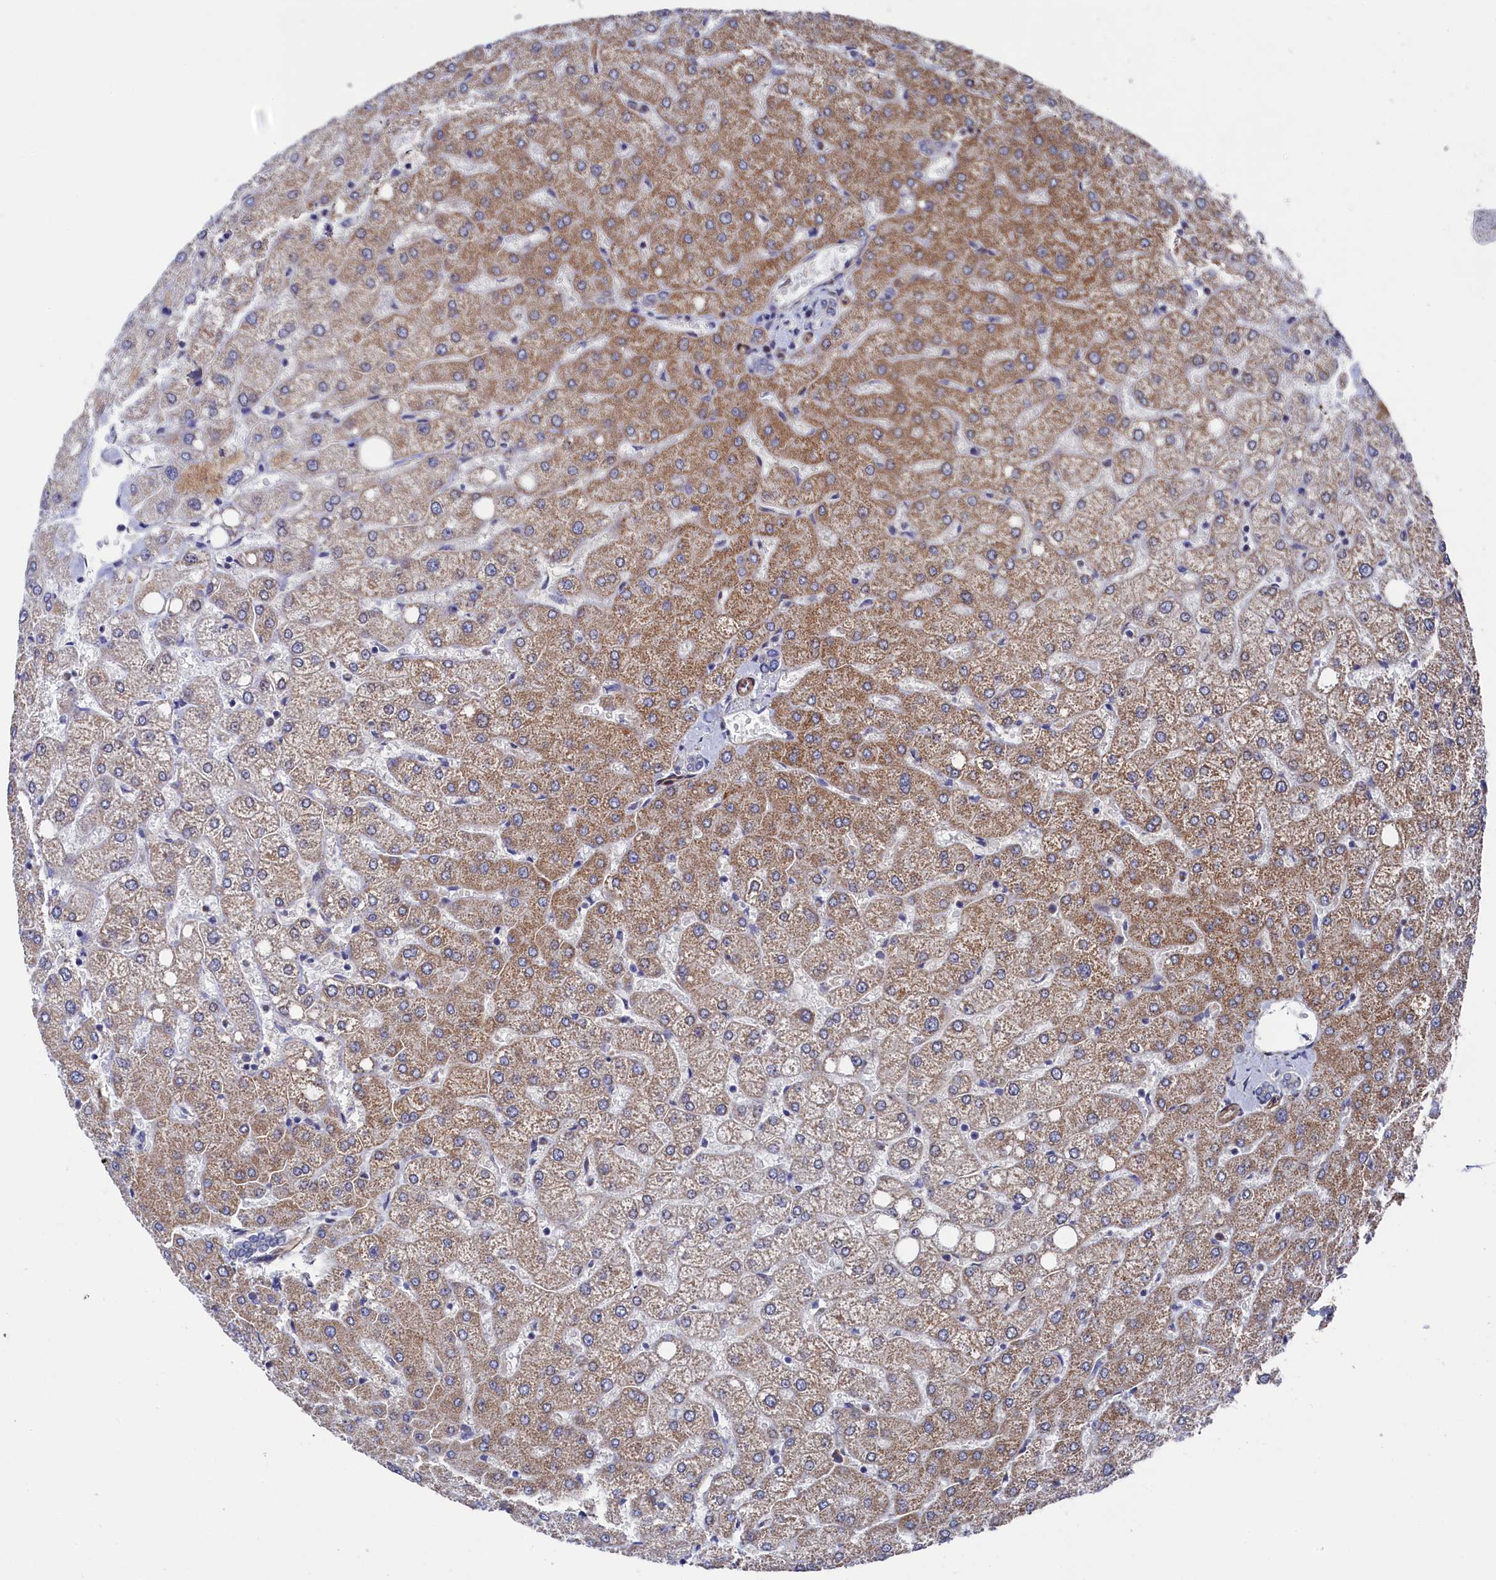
{"staining": {"intensity": "negative", "quantity": "none", "location": "none"}, "tissue": "liver", "cell_type": "Cholangiocytes", "image_type": "normal", "snomed": [{"axis": "morphology", "description": "Normal tissue, NOS"}, {"axis": "topography", "description": "Liver"}], "caption": "Image shows no significant protein staining in cholangiocytes of normal liver. (Stains: DAB (3,3'-diaminobenzidine) IHC with hematoxylin counter stain, Microscopy: brightfield microscopy at high magnification).", "gene": "ZNF891", "patient": {"sex": "female", "age": 54}}